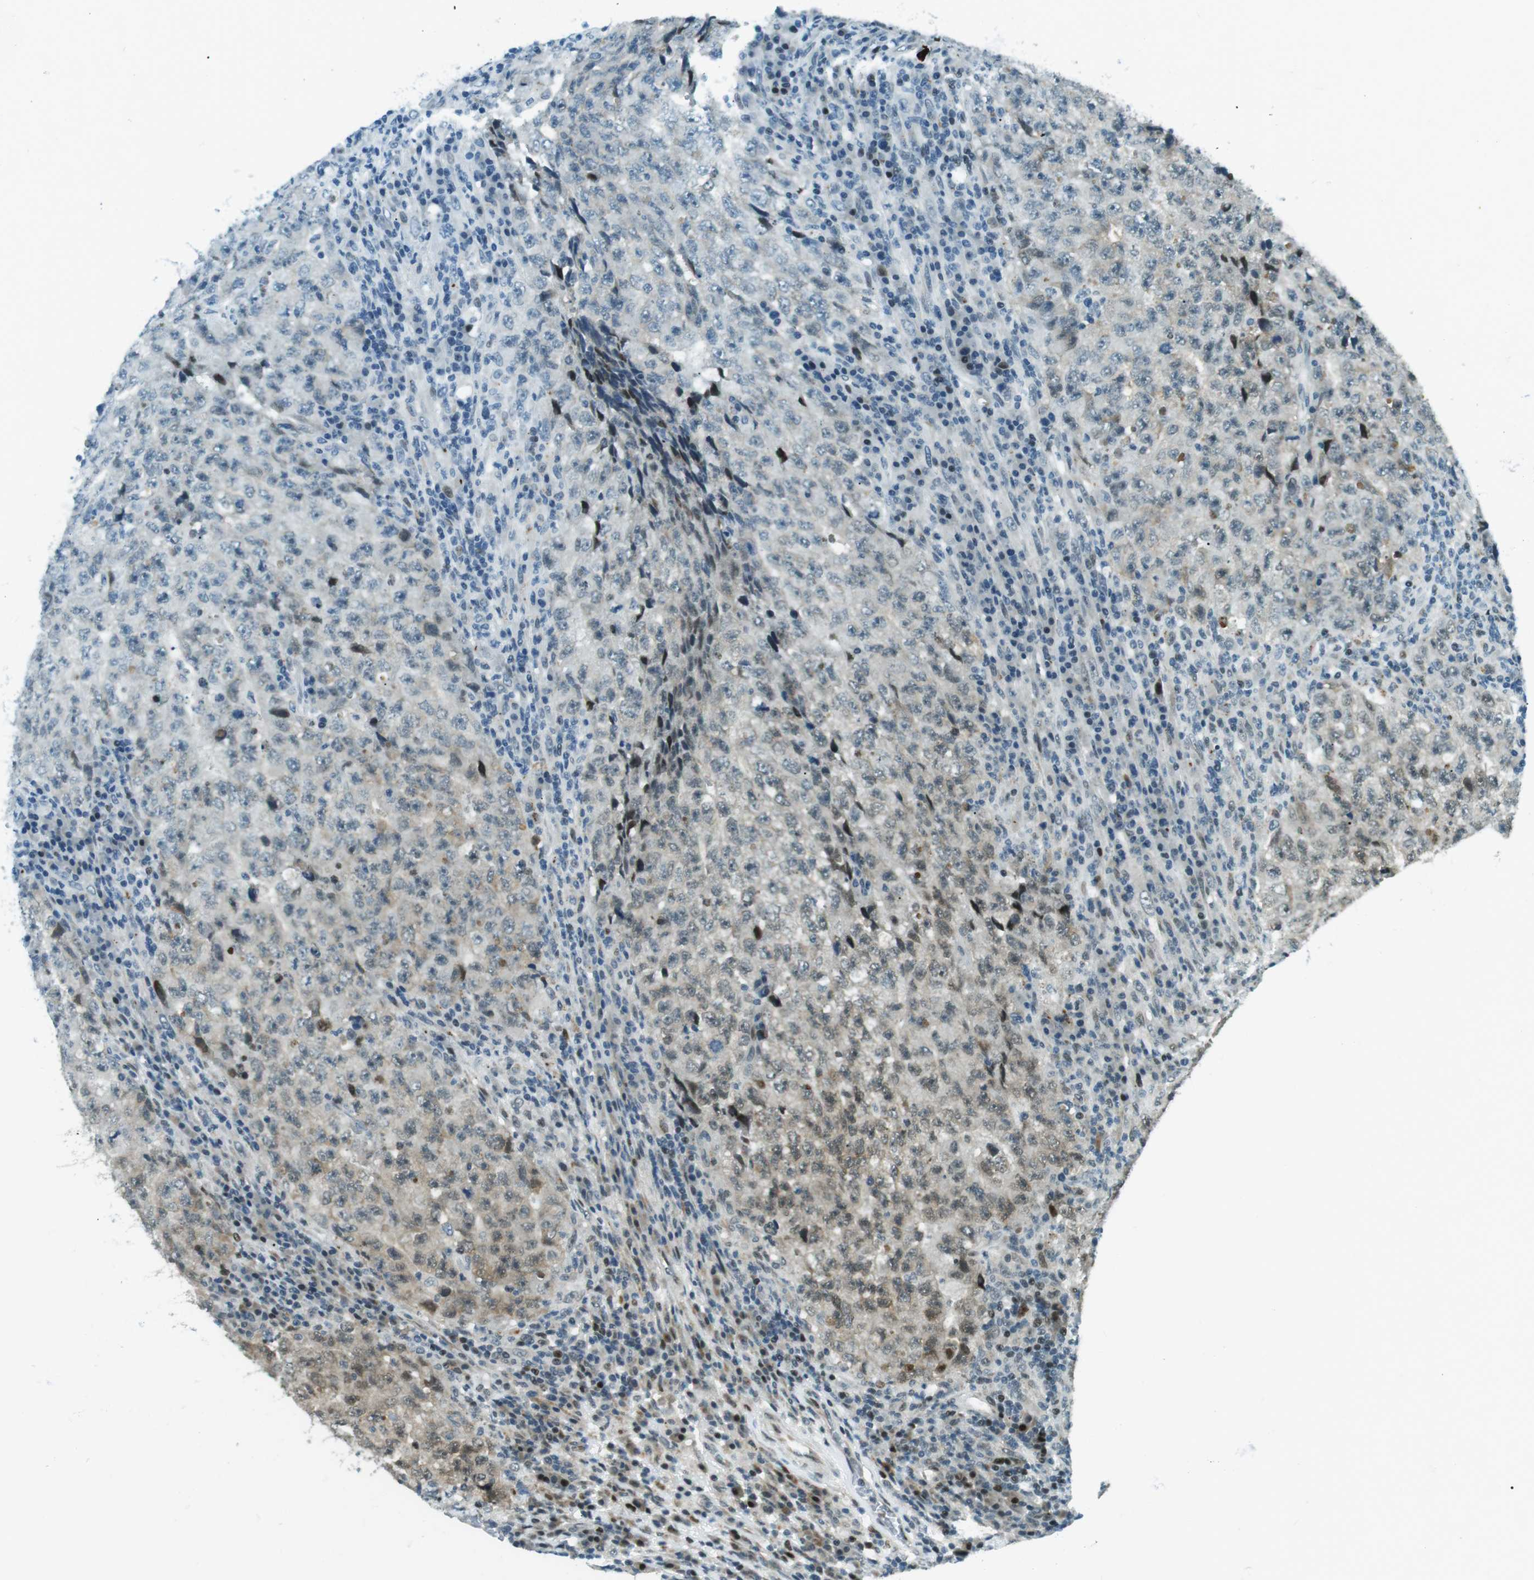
{"staining": {"intensity": "weak", "quantity": "<25%", "location": "cytoplasmic/membranous"}, "tissue": "testis cancer", "cell_type": "Tumor cells", "image_type": "cancer", "snomed": [{"axis": "morphology", "description": "Necrosis, NOS"}, {"axis": "morphology", "description": "Carcinoma, Embryonal, NOS"}, {"axis": "topography", "description": "Testis"}], "caption": "The image demonstrates no significant staining in tumor cells of testis cancer.", "gene": "PJA1", "patient": {"sex": "male", "age": 19}}